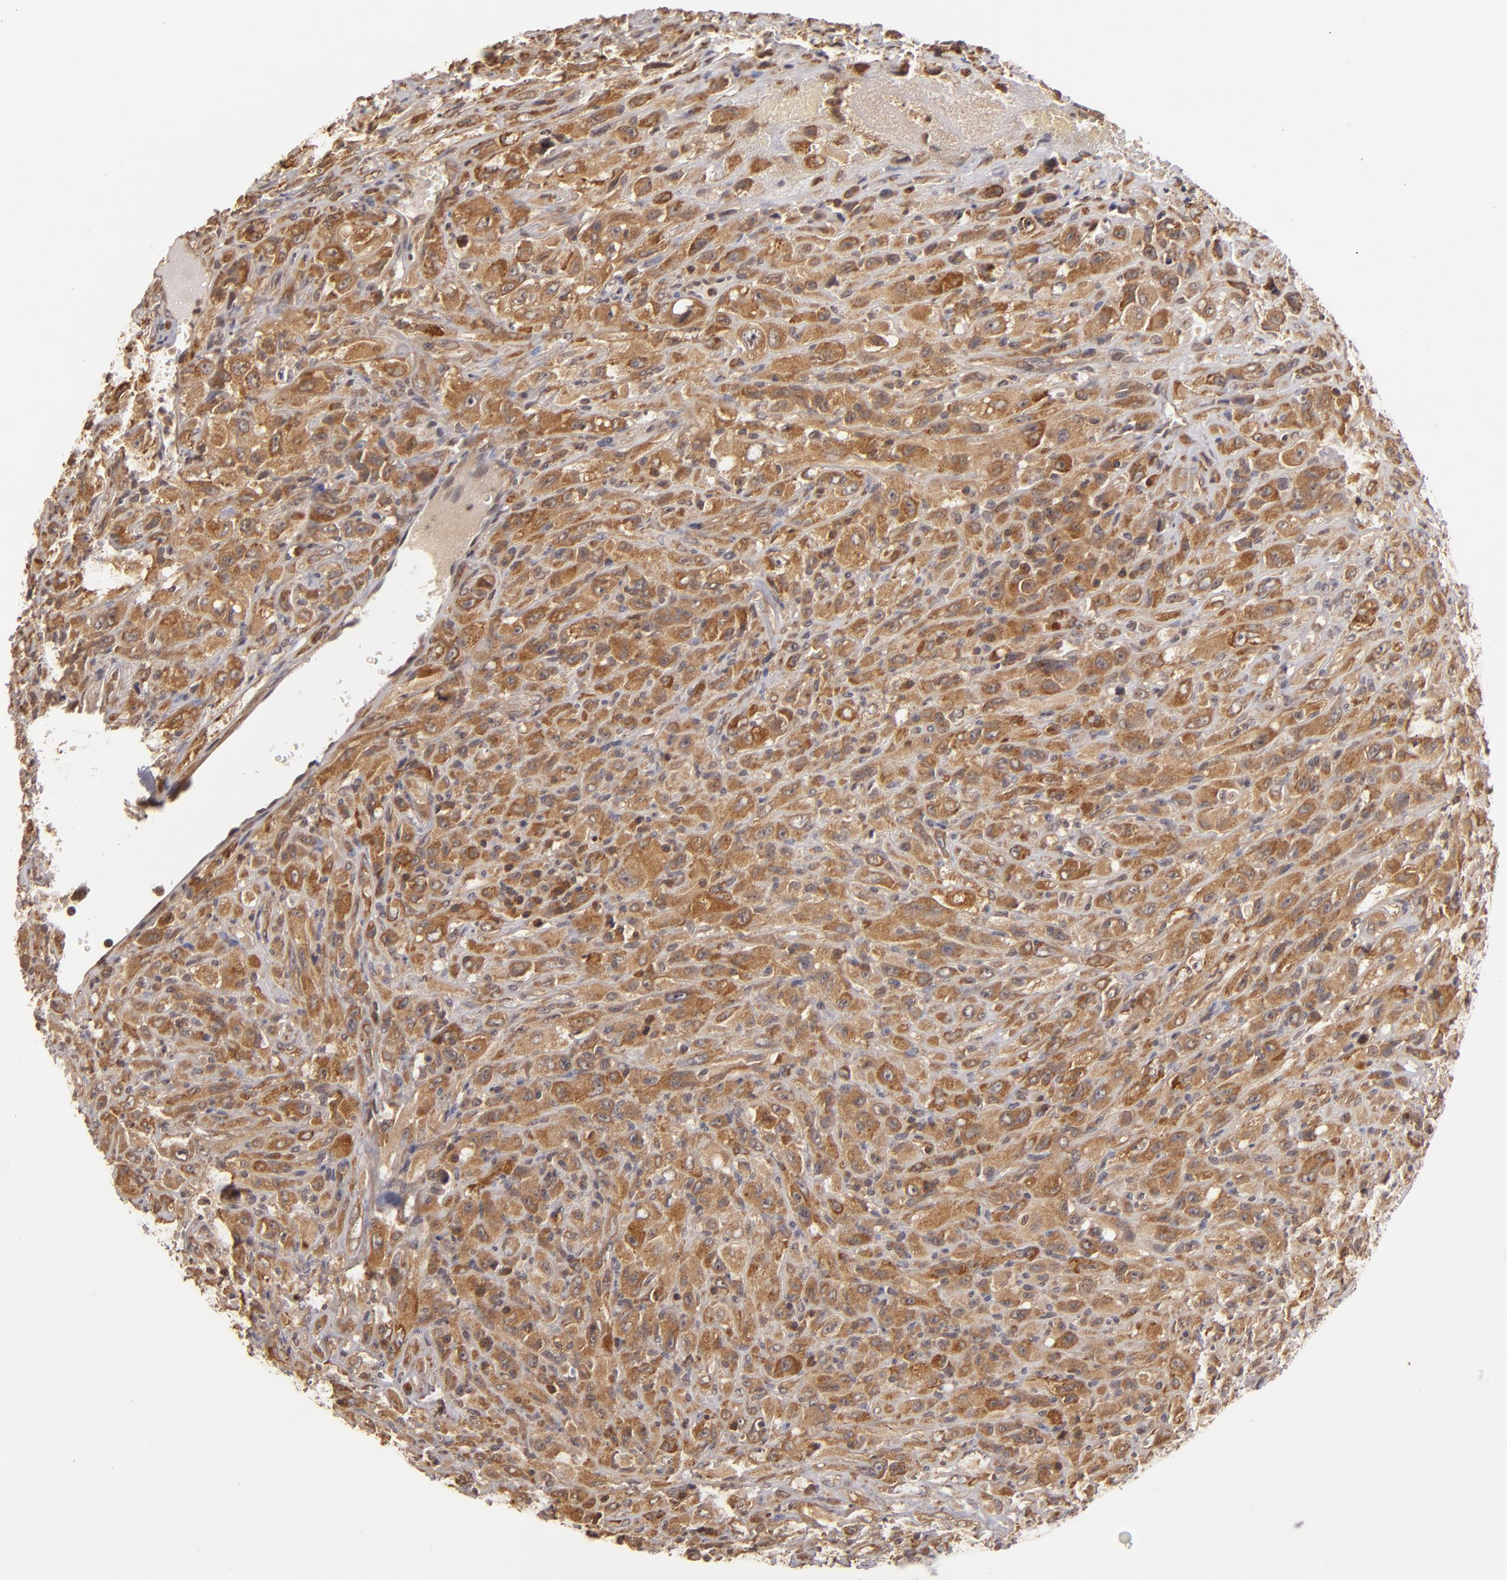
{"staining": {"intensity": "moderate", "quantity": ">75%", "location": "cytoplasmic/membranous"}, "tissue": "glioma", "cell_type": "Tumor cells", "image_type": "cancer", "snomed": [{"axis": "morphology", "description": "Glioma, malignant, High grade"}, {"axis": "topography", "description": "Brain"}], "caption": "Immunohistochemistry (IHC) histopathology image of neoplastic tissue: human malignant glioma (high-grade) stained using IHC demonstrates medium levels of moderate protein expression localized specifically in the cytoplasmic/membranous of tumor cells, appearing as a cytoplasmic/membranous brown color.", "gene": "MAPK3", "patient": {"sex": "male", "age": 48}}